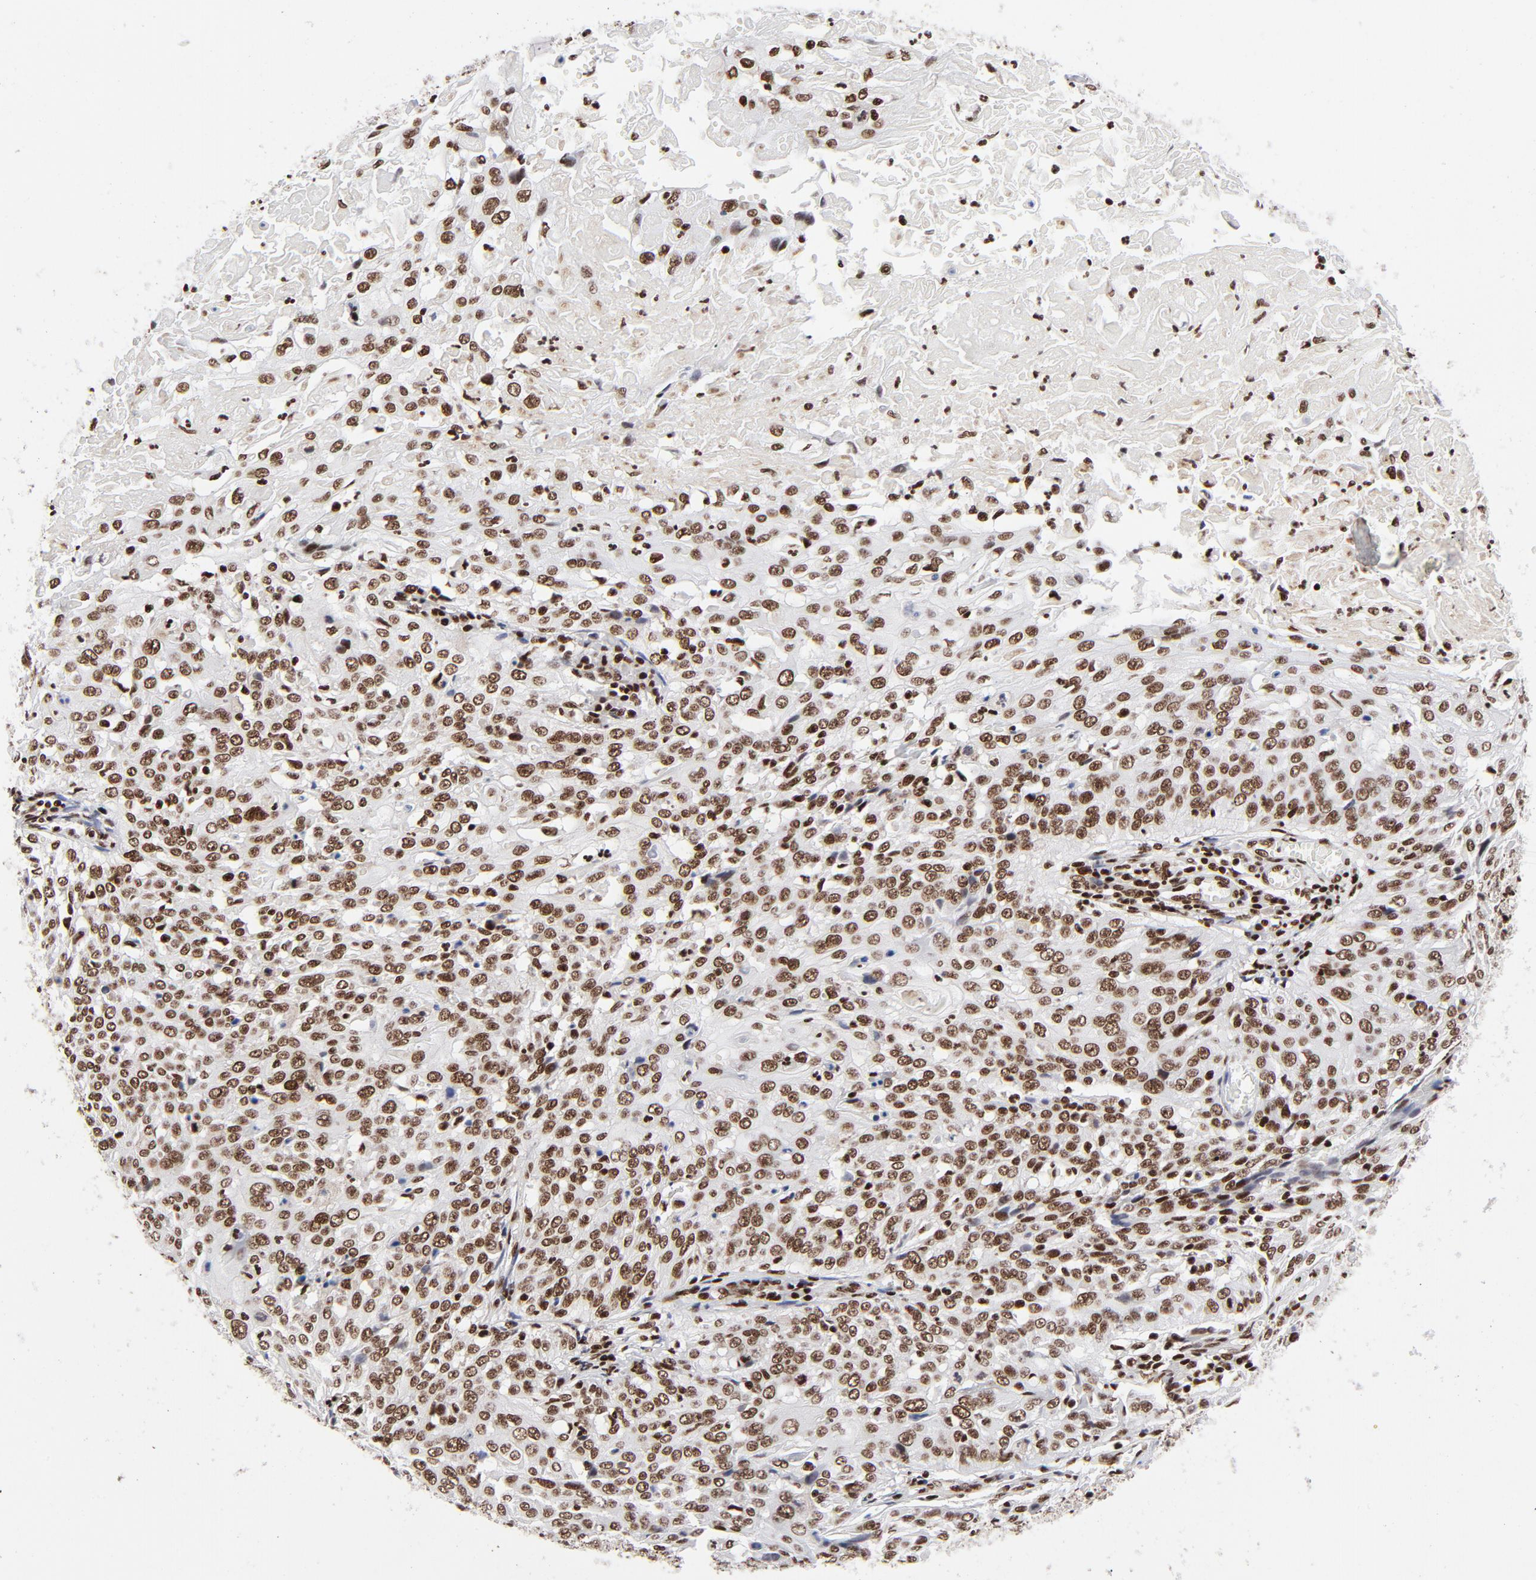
{"staining": {"intensity": "moderate", "quantity": ">75%", "location": "nuclear"}, "tissue": "cervical cancer", "cell_type": "Tumor cells", "image_type": "cancer", "snomed": [{"axis": "morphology", "description": "Squamous cell carcinoma, NOS"}, {"axis": "topography", "description": "Cervix"}], "caption": "A brown stain labels moderate nuclear staining of a protein in cervical cancer tumor cells.", "gene": "NFYB", "patient": {"sex": "female", "age": 39}}